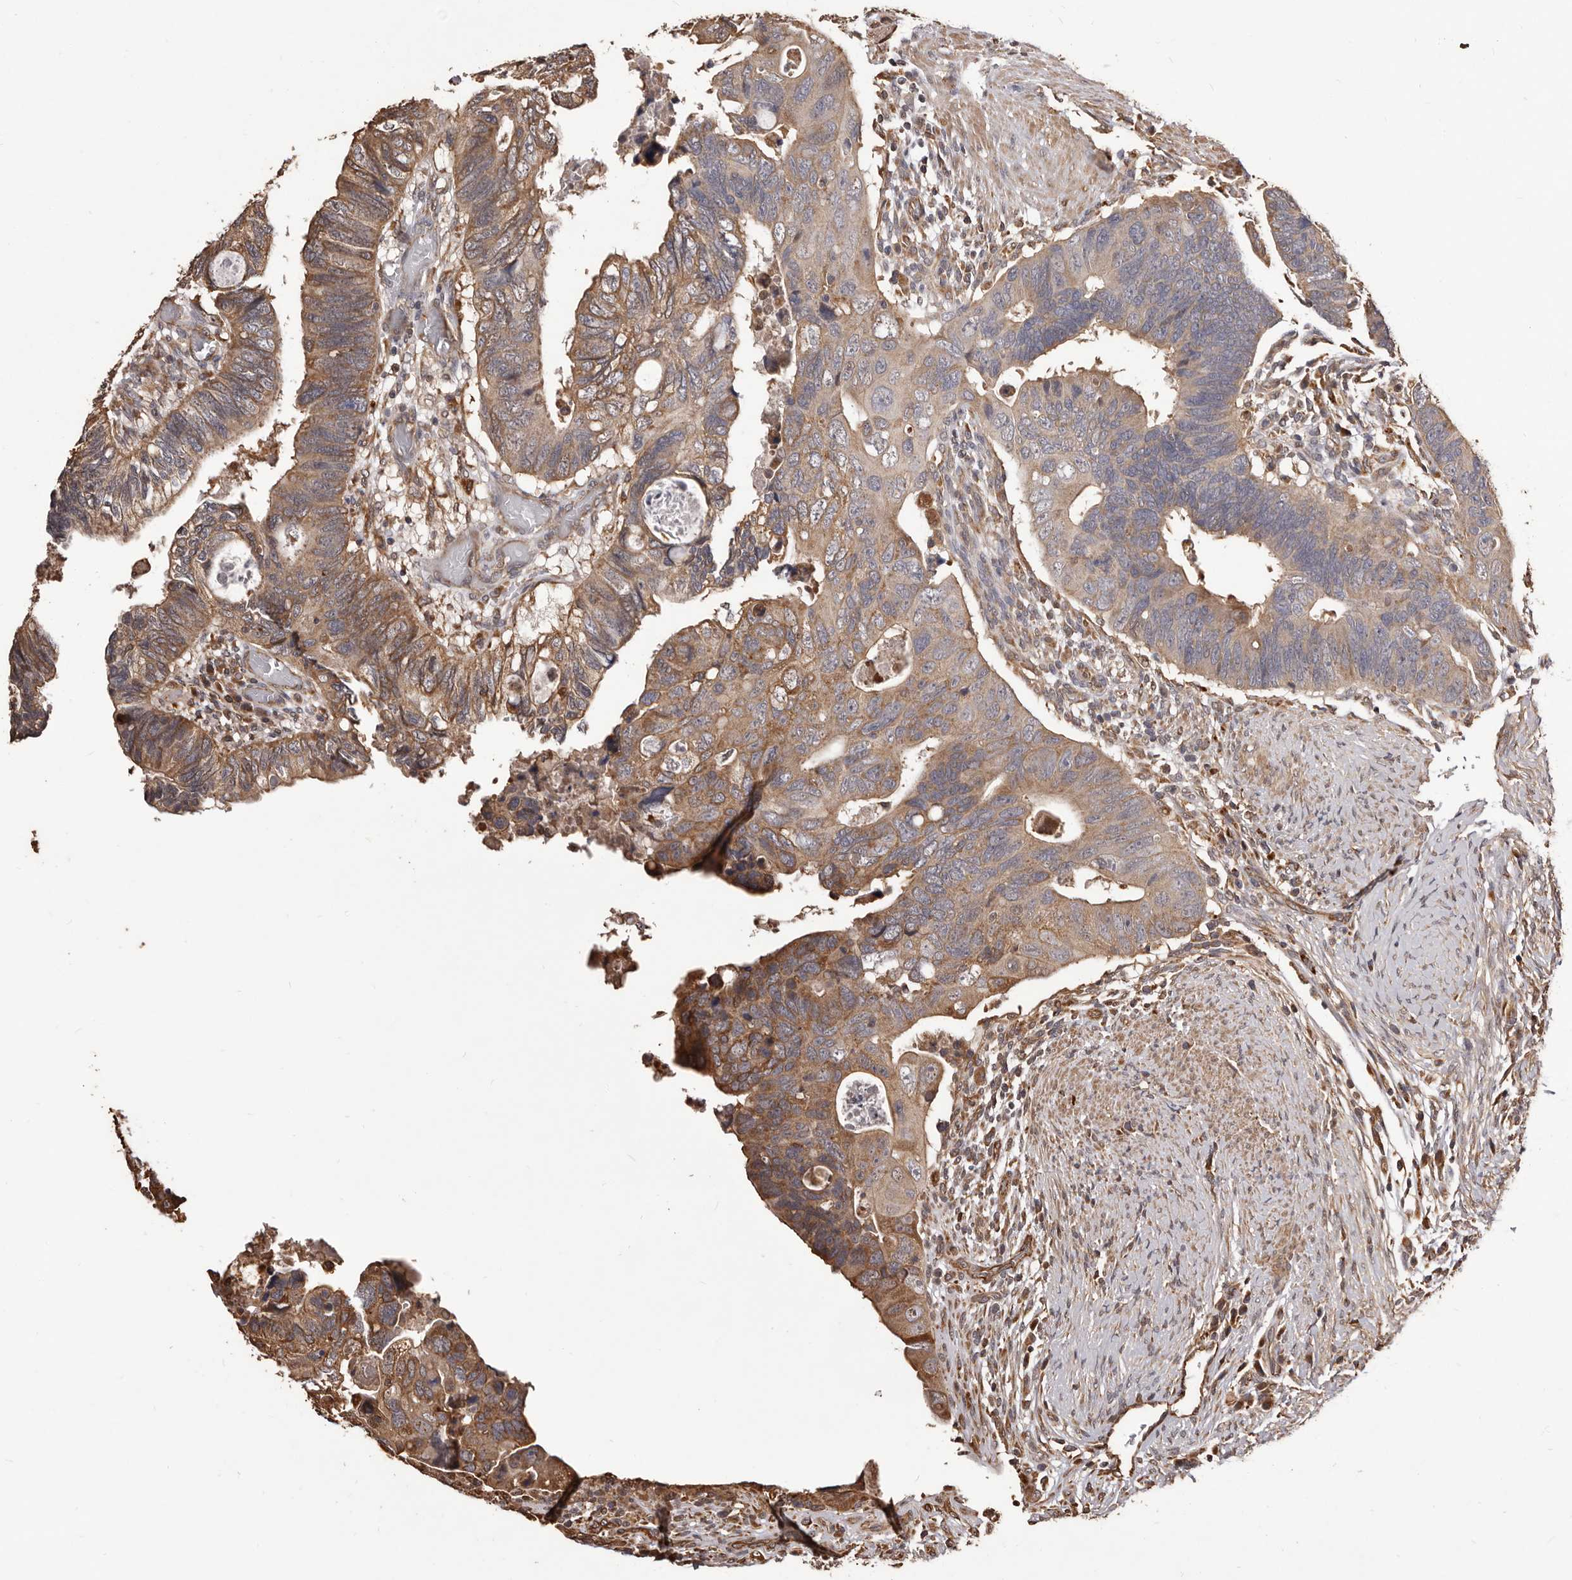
{"staining": {"intensity": "moderate", "quantity": "25%-75%", "location": "cytoplasmic/membranous"}, "tissue": "colorectal cancer", "cell_type": "Tumor cells", "image_type": "cancer", "snomed": [{"axis": "morphology", "description": "Adenocarcinoma, NOS"}, {"axis": "topography", "description": "Rectum"}], "caption": "Colorectal adenocarcinoma was stained to show a protein in brown. There is medium levels of moderate cytoplasmic/membranous staining in about 25%-75% of tumor cells. (IHC, brightfield microscopy, high magnification).", "gene": "ALPK1", "patient": {"sex": "male", "age": 53}}